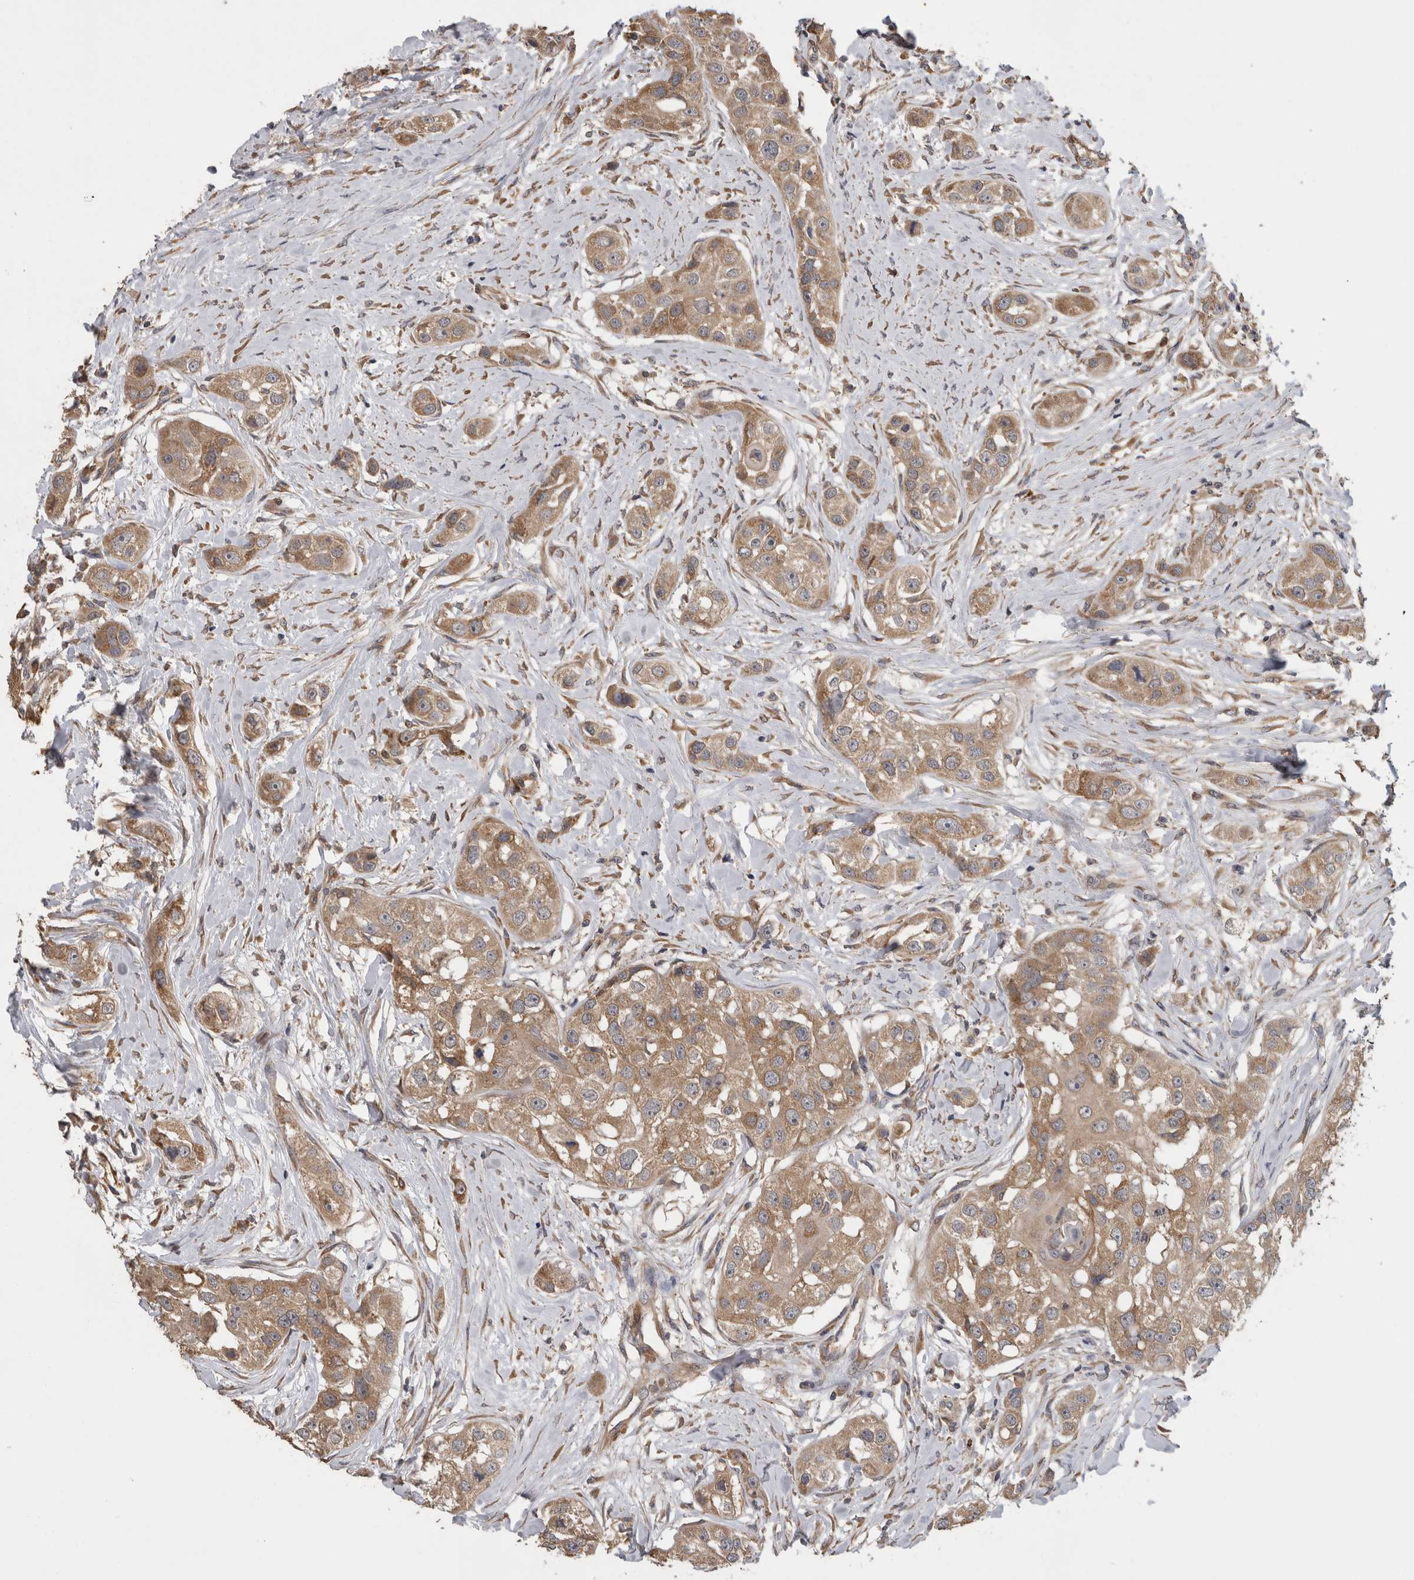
{"staining": {"intensity": "weak", "quantity": ">75%", "location": "cytoplasmic/membranous"}, "tissue": "head and neck cancer", "cell_type": "Tumor cells", "image_type": "cancer", "snomed": [{"axis": "morphology", "description": "Normal tissue, NOS"}, {"axis": "morphology", "description": "Squamous cell carcinoma, NOS"}, {"axis": "topography", "description": "Skeletal muscle"}, {"axis": "topography", "description": "Head-Neck"}], "caption": "Immunohistochemical staining of human head and neck cancer shows weak cytoplasmic/membranous protein expression in about >75% of tumor cells.", "gene": "TMED7", "patient": {"sex": "male", "age": 51}}